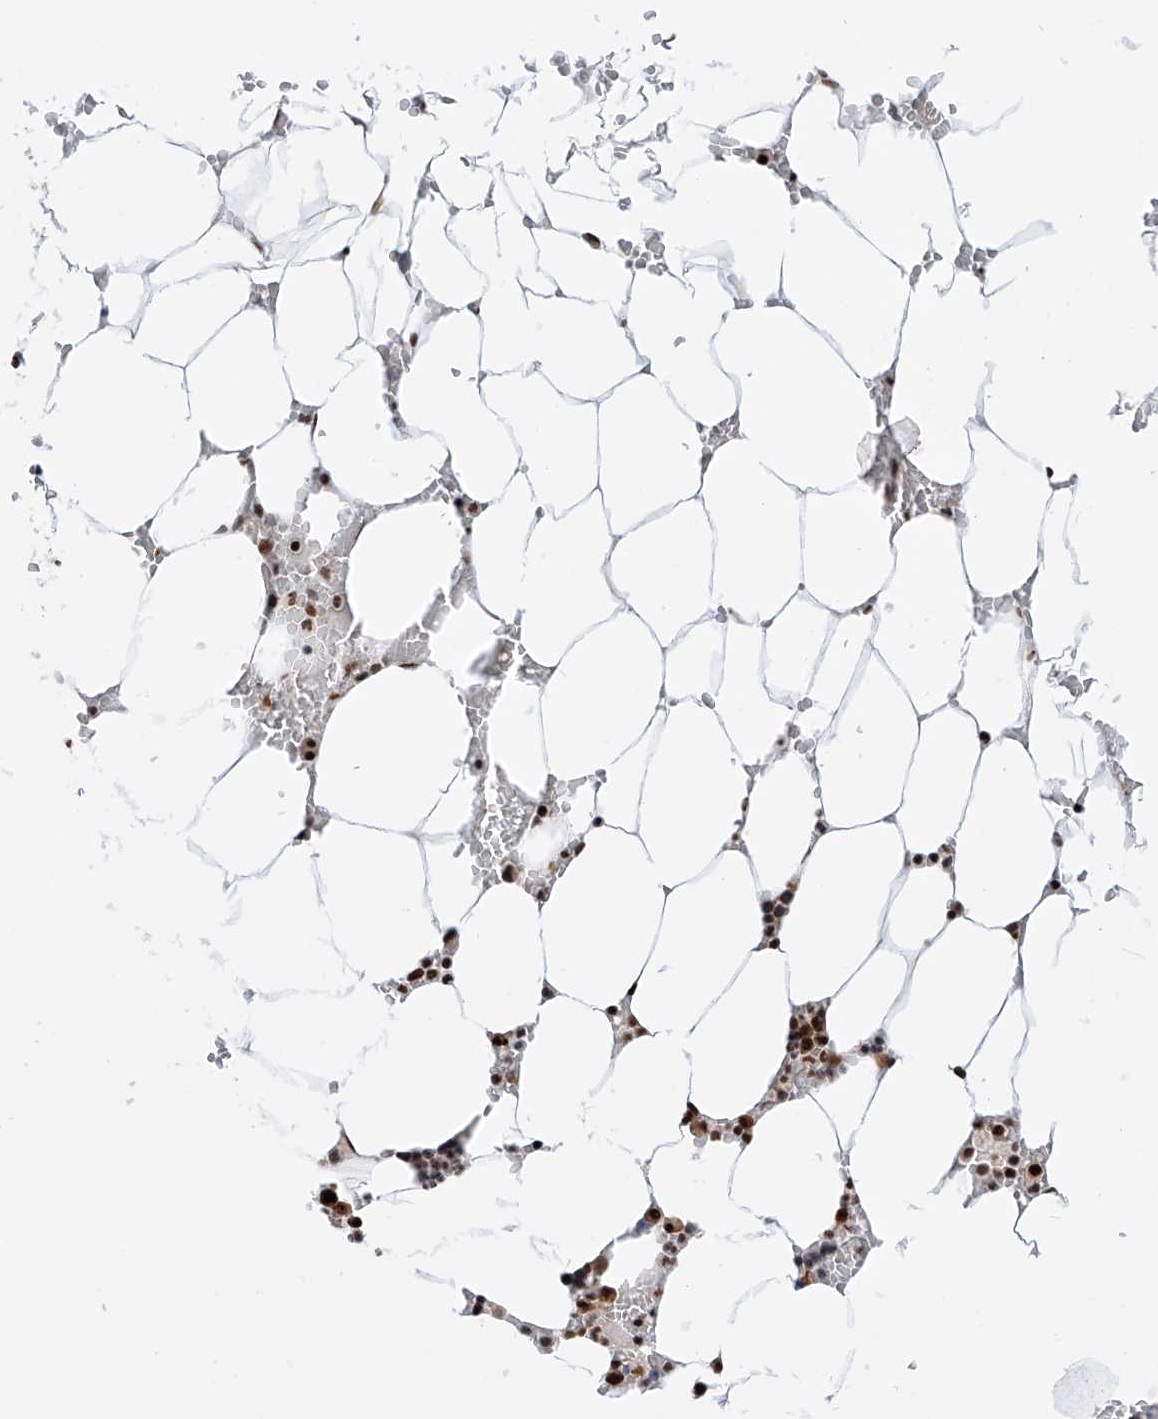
{"staining": {"intensity": "strong", "quantity": ">75%", "location": "nuclear"}, "tissue": "bone marrow", "cell_type": "Hematopoietic cells", "image_type": "normal", "snomed": [{"axis": "morphology", "description": "Normal tissue, NOS"}, {"axis": "topography", "description": "Bone marrow"}], "caption": "Immunohistochemical staining of unremarkable bone marrow demonstrates >75% levels of strong nuclear protein staining in about >75% of hematopoietic cells.", "gene": "SRSF6", "patient": {"sex": "male", "age": 70}}